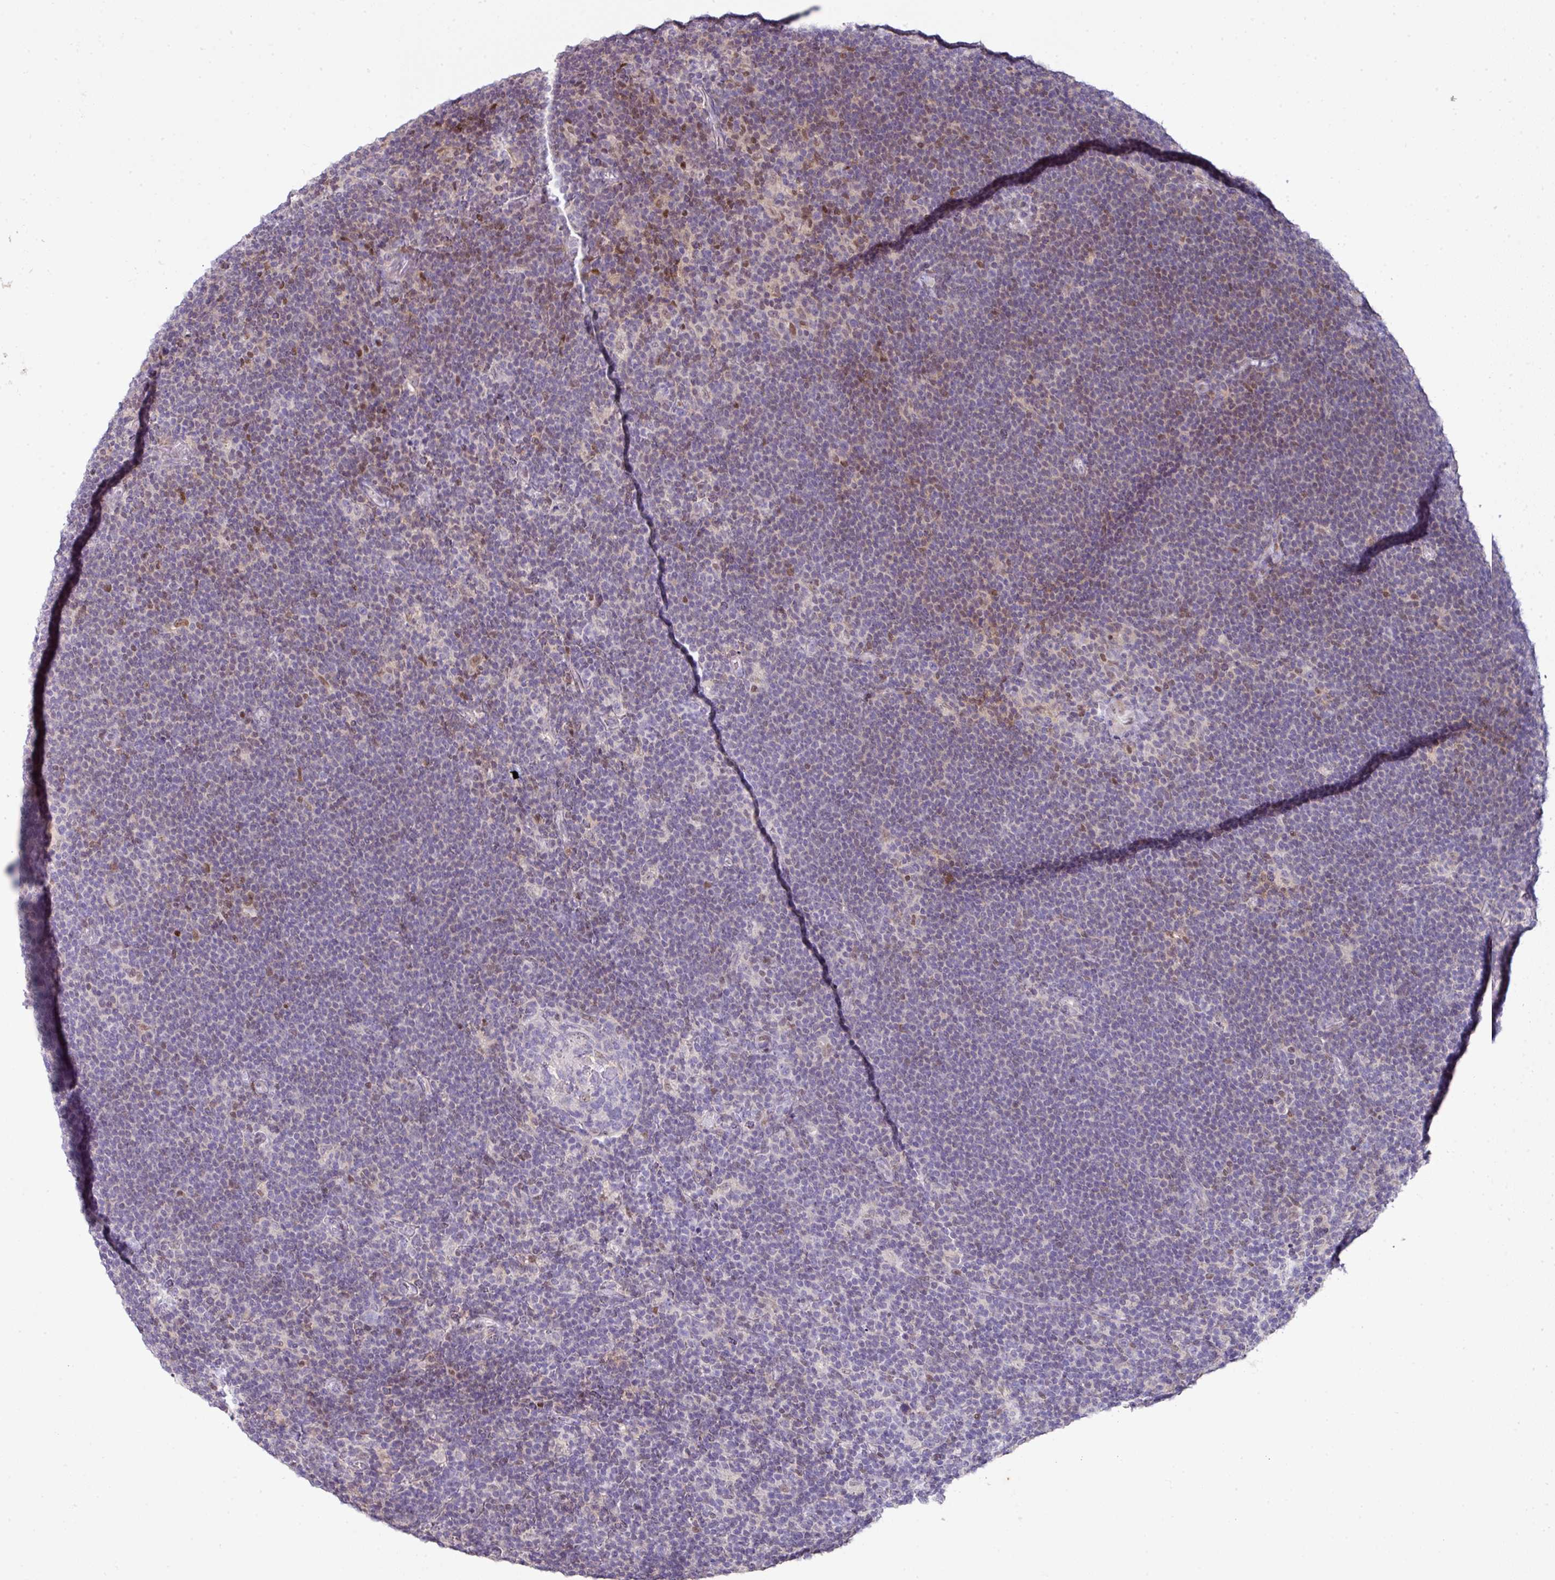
{"staining": {"intensity": "negative", "quantity": "none", "location": "none"}, "tissue": "lymphoma", "cell_type": "Tumor cells", "image_type": "cancer", "snomed": [{"axis": "morphology", "description": "Hodgkin's disease, NOS"}, {"axis": "topography", "description": "Lymph node"}], "caption": "Micrograph shows no significant protein staining in tumor cells of lymphoma.", "gene": "ANKRD18A", "patient": {"sex": "female", "age": 57}}